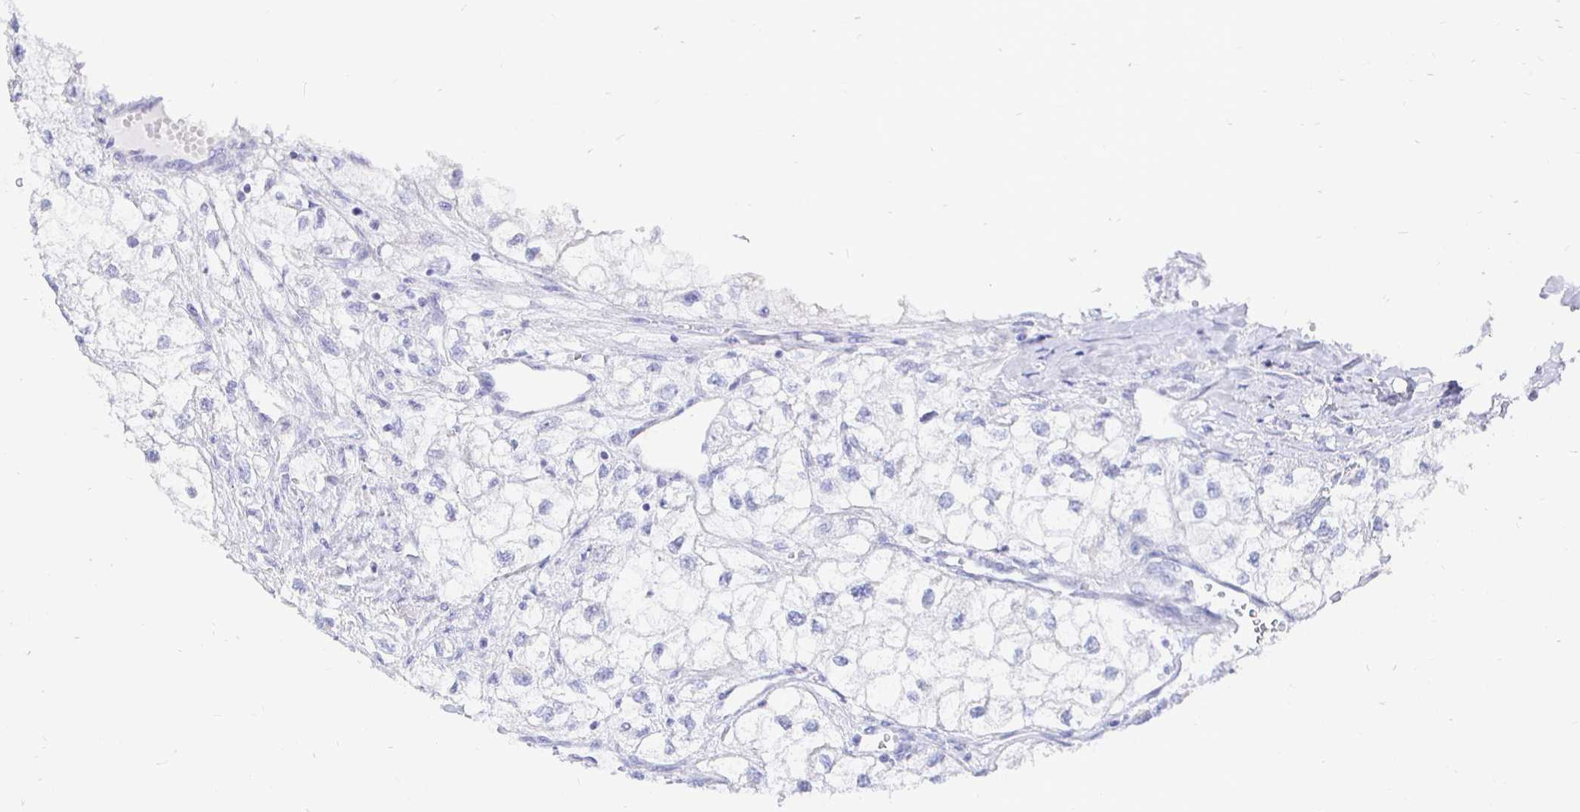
{"staining": {"intensity": "negative", "quantity": "none", "location": "none"}, "tissue": "renal cancer", "cell_type": "Tumor cells", "image_type": "cancer", "snomed": [{"axis": "morphology", "description": "Adenocarcinoma, NOS"}, {"axis": "topography", "description": "Kidney"}], "caption": "Immunohistochemistry (IHC) of adenocarcinoma (renal) demonstrates no expression in tumor cells. Brightfield microscopy of IHC stained with DAB (3,3'-diaminobenzidine) (brown) and hematoxylin (blue), captured at high magnification.", "gene": "CR2", "patient": {"sex": "male", "age": 59}}